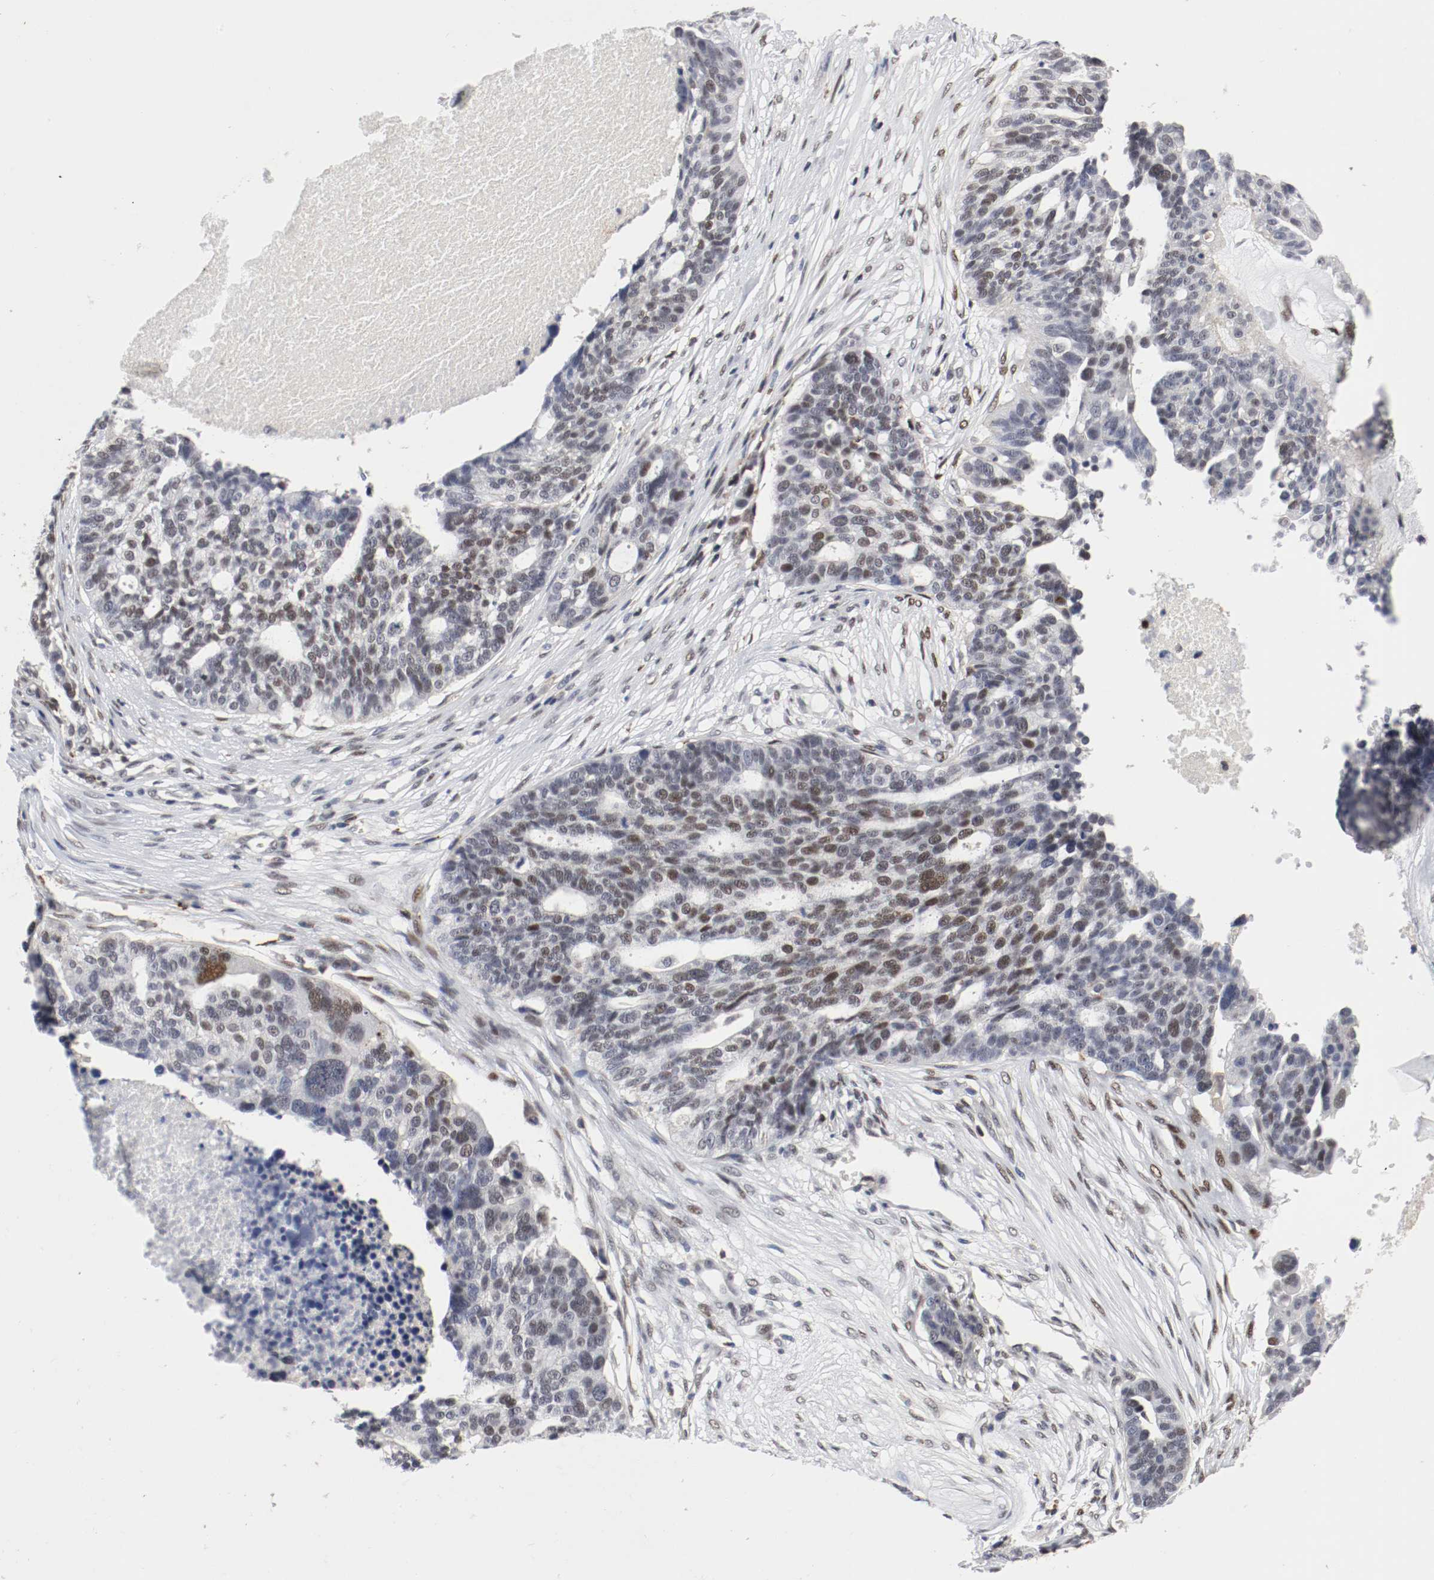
{"staining": {"intensity": "moderate", "quantity": "25%-75%", "location": "nuclear"}, "tissue": "ovarian cancer", "cell_type": "Tumor cells", "image_type": "cancer", "snomed": [{"axis": "morphology", "description": "Cystadenocarcinoma, serous, NOS"}, {"axis": "topography", "description": "Ovary"}], "caption": "Protein staining of ovarian serous cystadenocarcinoma tissue exhibits moderate nuclear staining in about 25%-75% of tumor cells.", "gene": "JUND", "patient": {"sex": "female", "age": 59}}